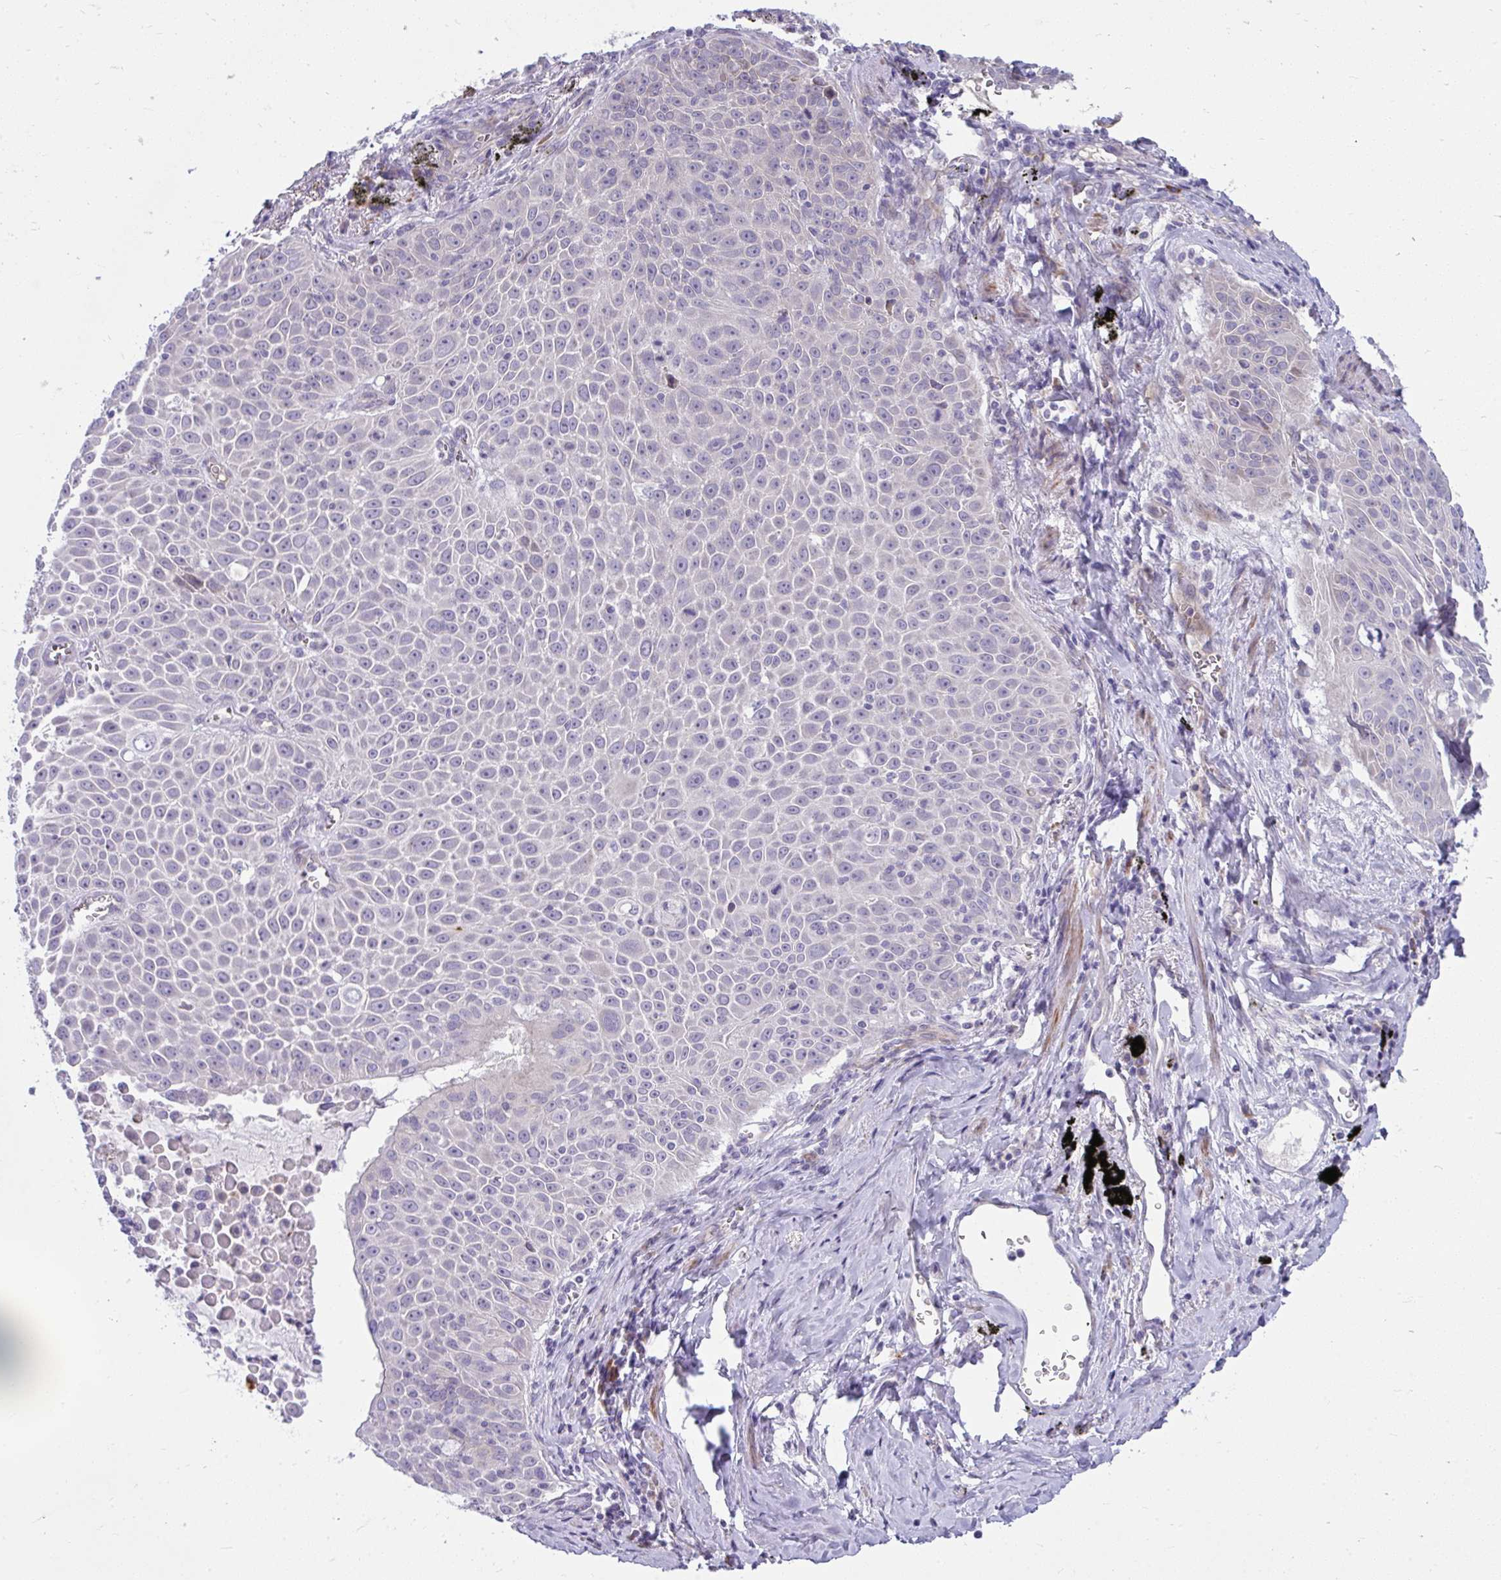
{"staining": {"intensity": "negative", "quantity": "none", "location": "none"}, "tissue": "lung cancer", "cell_type": "Tumor cells", "image_type": "cancer", "snomed": [{"axis": "morphology", "description": "Squamous cell carcinoma, NOS"}, {"axis": "morphology", "description": "Squamous cell carcinoma, metastatic, NOS"}, {"axis": "topography", "description": "Lymph node"}, {"axis": "topography", "description": "Lung"}], "caption": "High power microscopy histopathology image of an IHC image of lung cancer (squamous cell carcinoma), revealing no significant expression in tumor cells.", "gene": "PIGZ", "patient": {"sex": "female", "age": 62}}